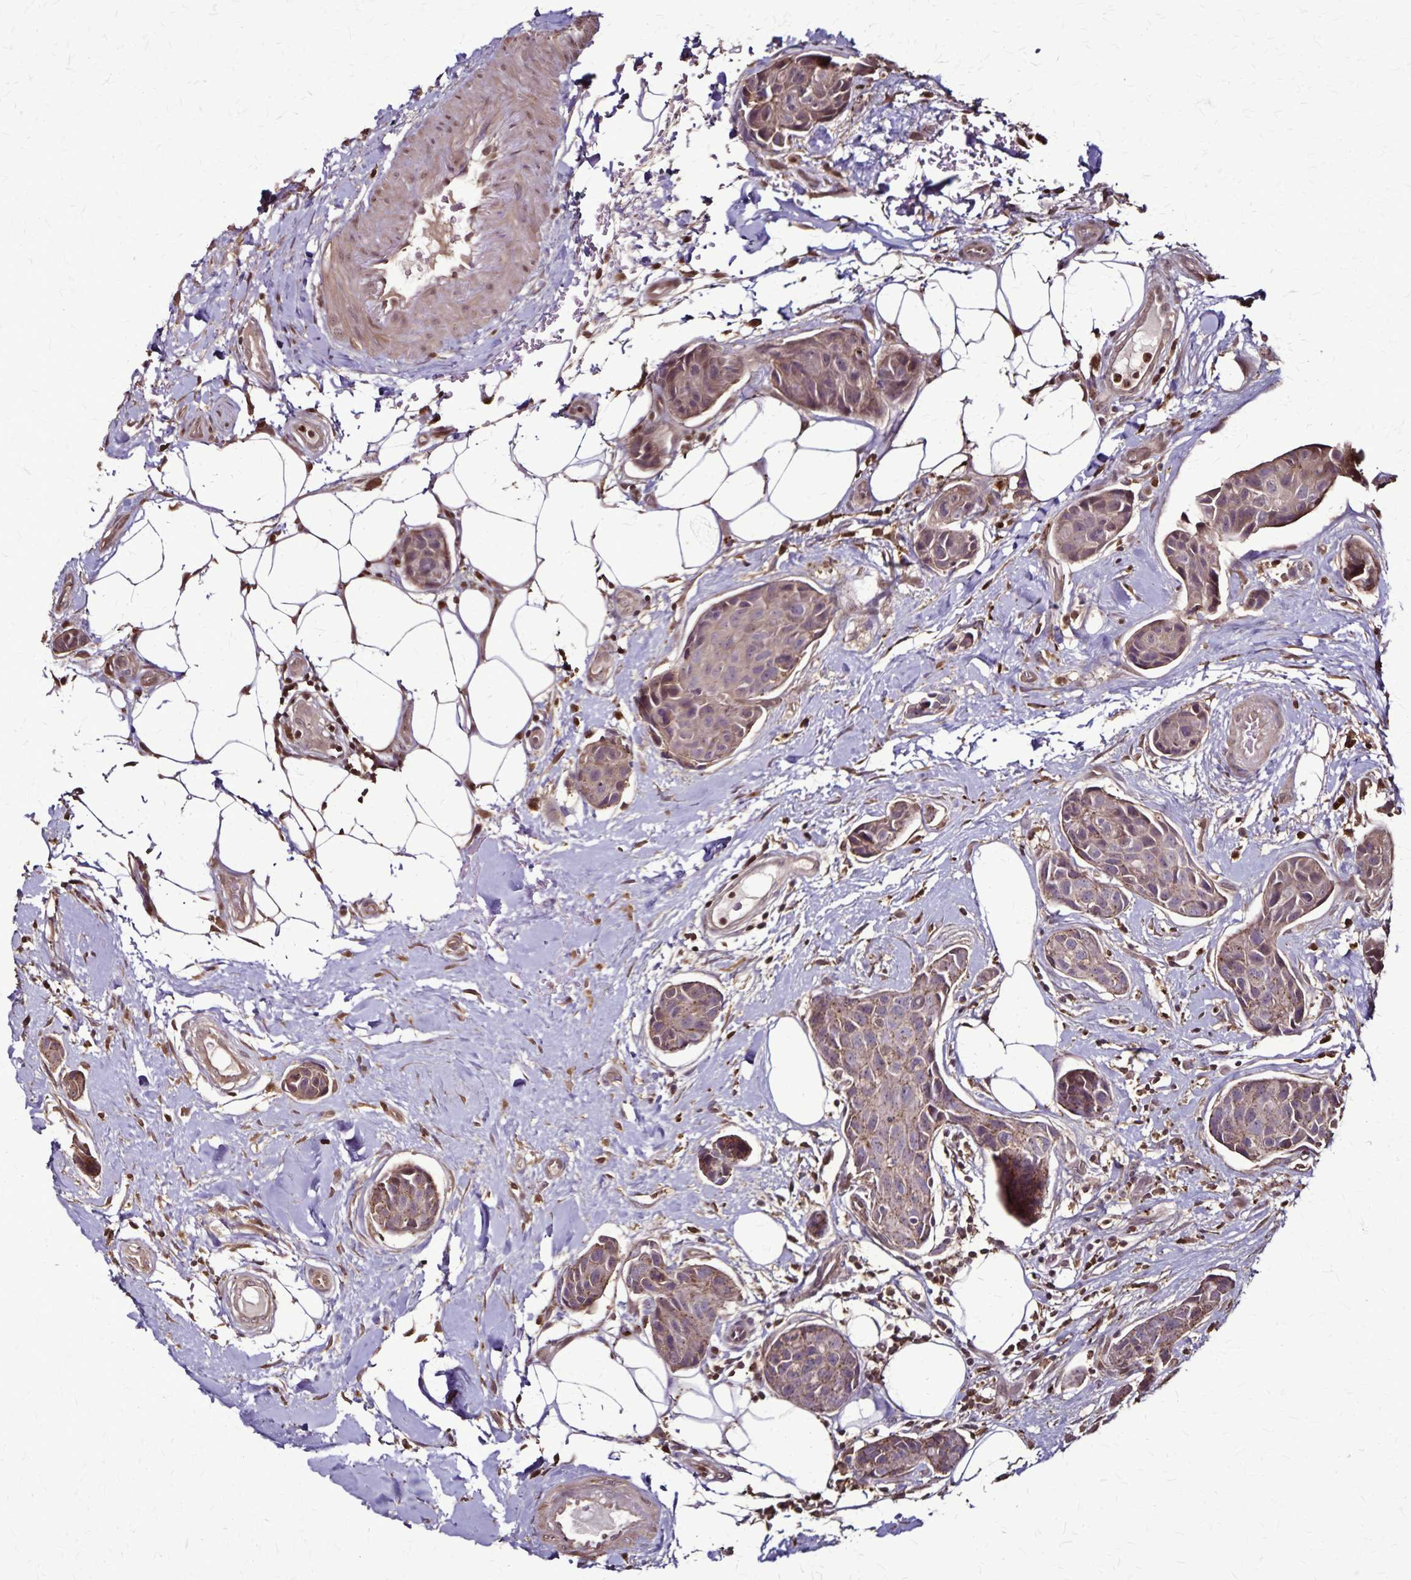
{"staining": {"intensity": "weak", "quantity": ">75%", "location": "cytoplasmic/membranous"}, "tissue": "breast cancer", "cell_type": "Tumor cells", "image_type": "cancer", "snomed": [{"axis": "morphology", "description": "Duct carcinoma"}, {"axis": "topography", "description": "Breast"}, {"axis": "topography", "description": "Lymph node"}], "caption": "This is an image of immunohistochemistry staining of breast invasive ductal carcinoma, which shows weak positivity in the cytoplasmic/membranous of tumor cells.", "gene": "CHMP1B", "patient": {"sex": "female", "age": 80}}